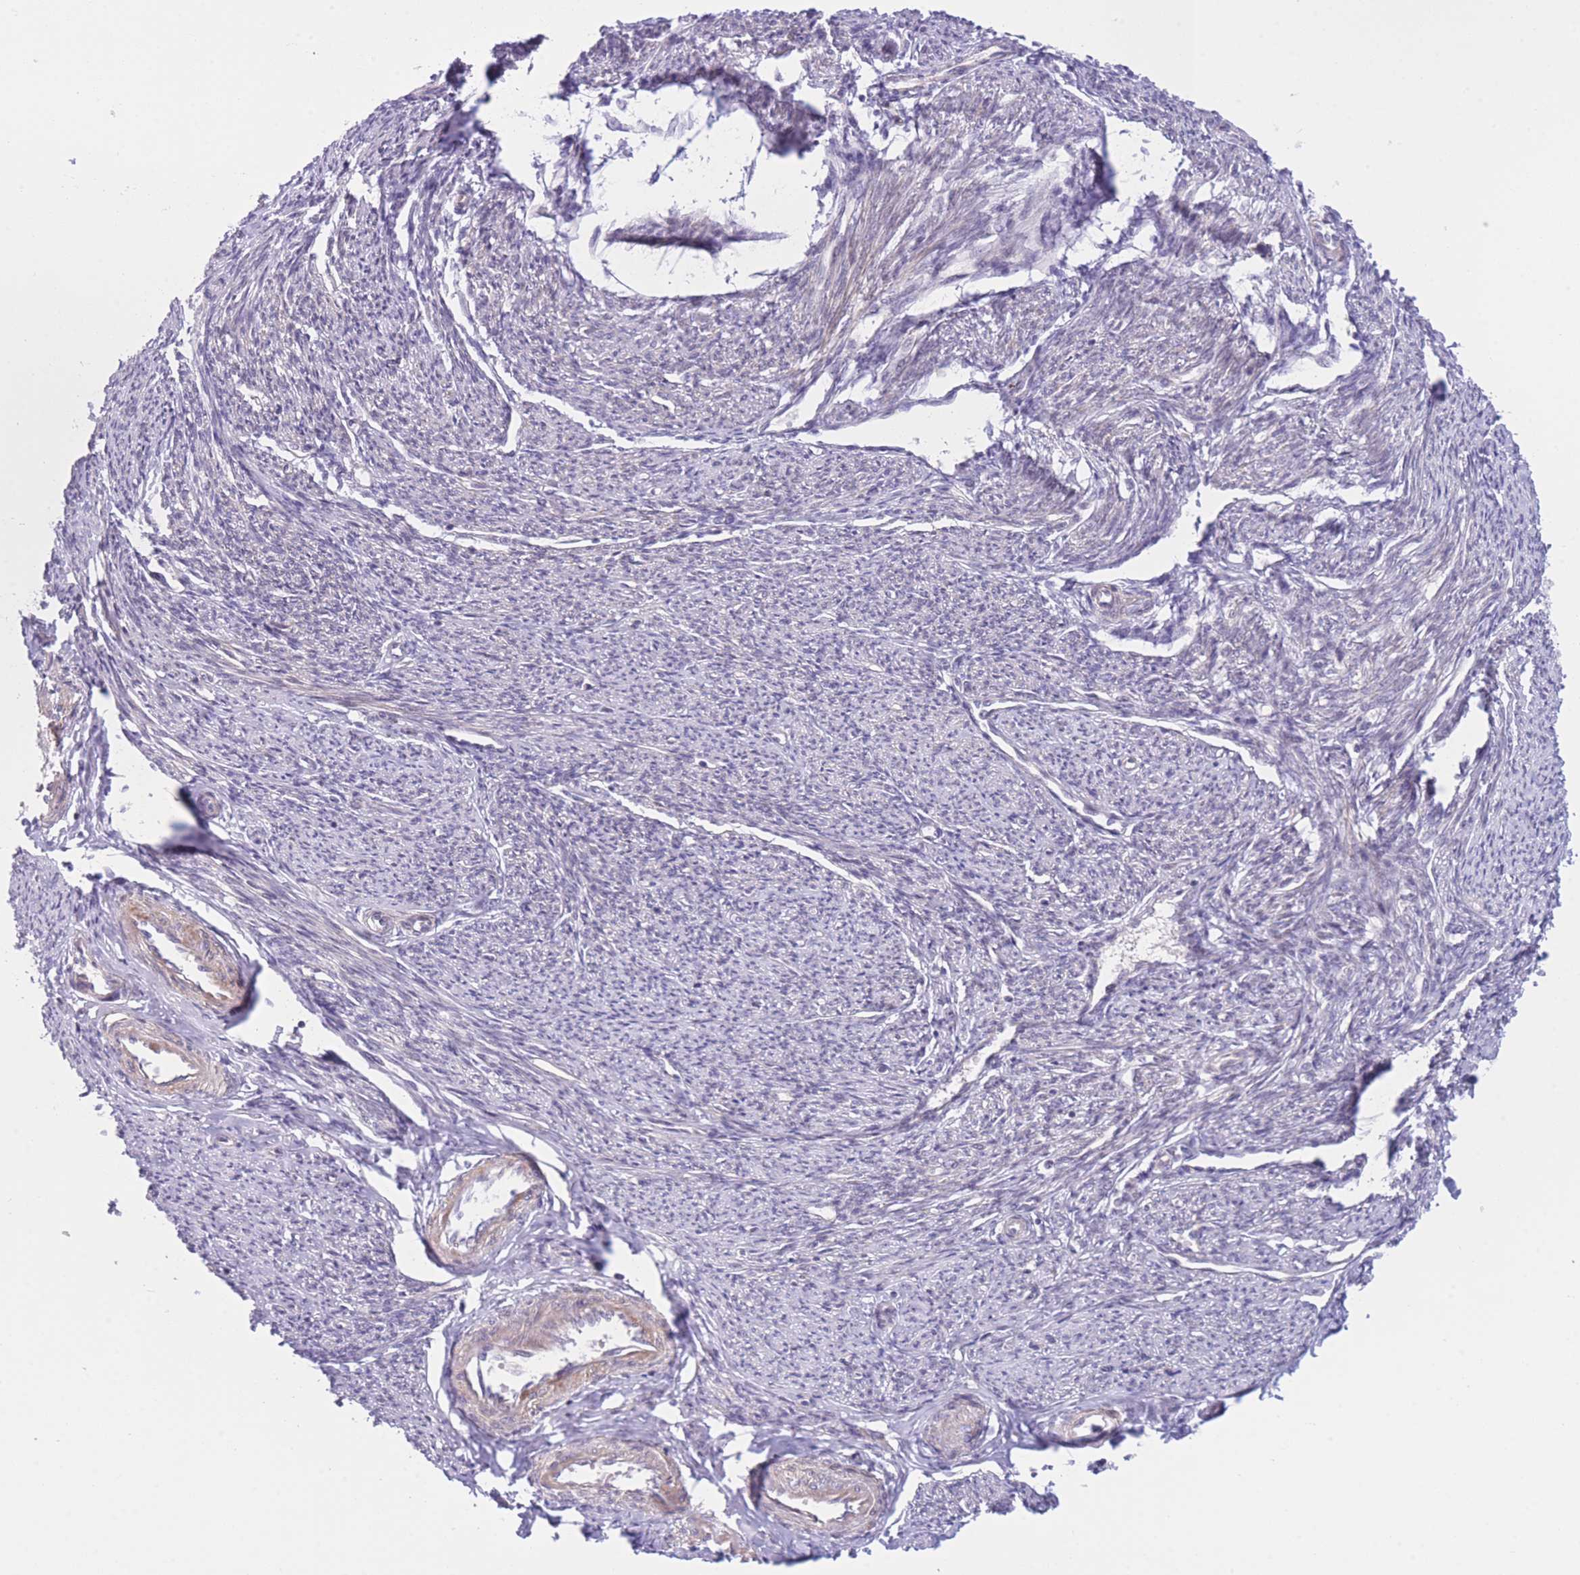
{"staining": {"intensity": "moderate", "quantity": "25%-75%", "location": "cytoplasmic/membranous"}, "tissue": "smooth muscle", "cell_type": "Smooth muscle cells", "image_type": "normal", "snomed": [{"axis": "morphology", "description": "Normal tissue, NOS"}, {"axis": "topography", "description": "Smooth muscle"}, {"axis": "topography", "description": "Uterus"}], "caption": "Smooth muscle cells demonstrate medium levels of moderate cytoplasmic/membranous expression in approximately 25%-75% of cells in unremarkable human smooth muscle.", "gene": "CDC25B", "patient": {"sex": "female", "age": 59}}